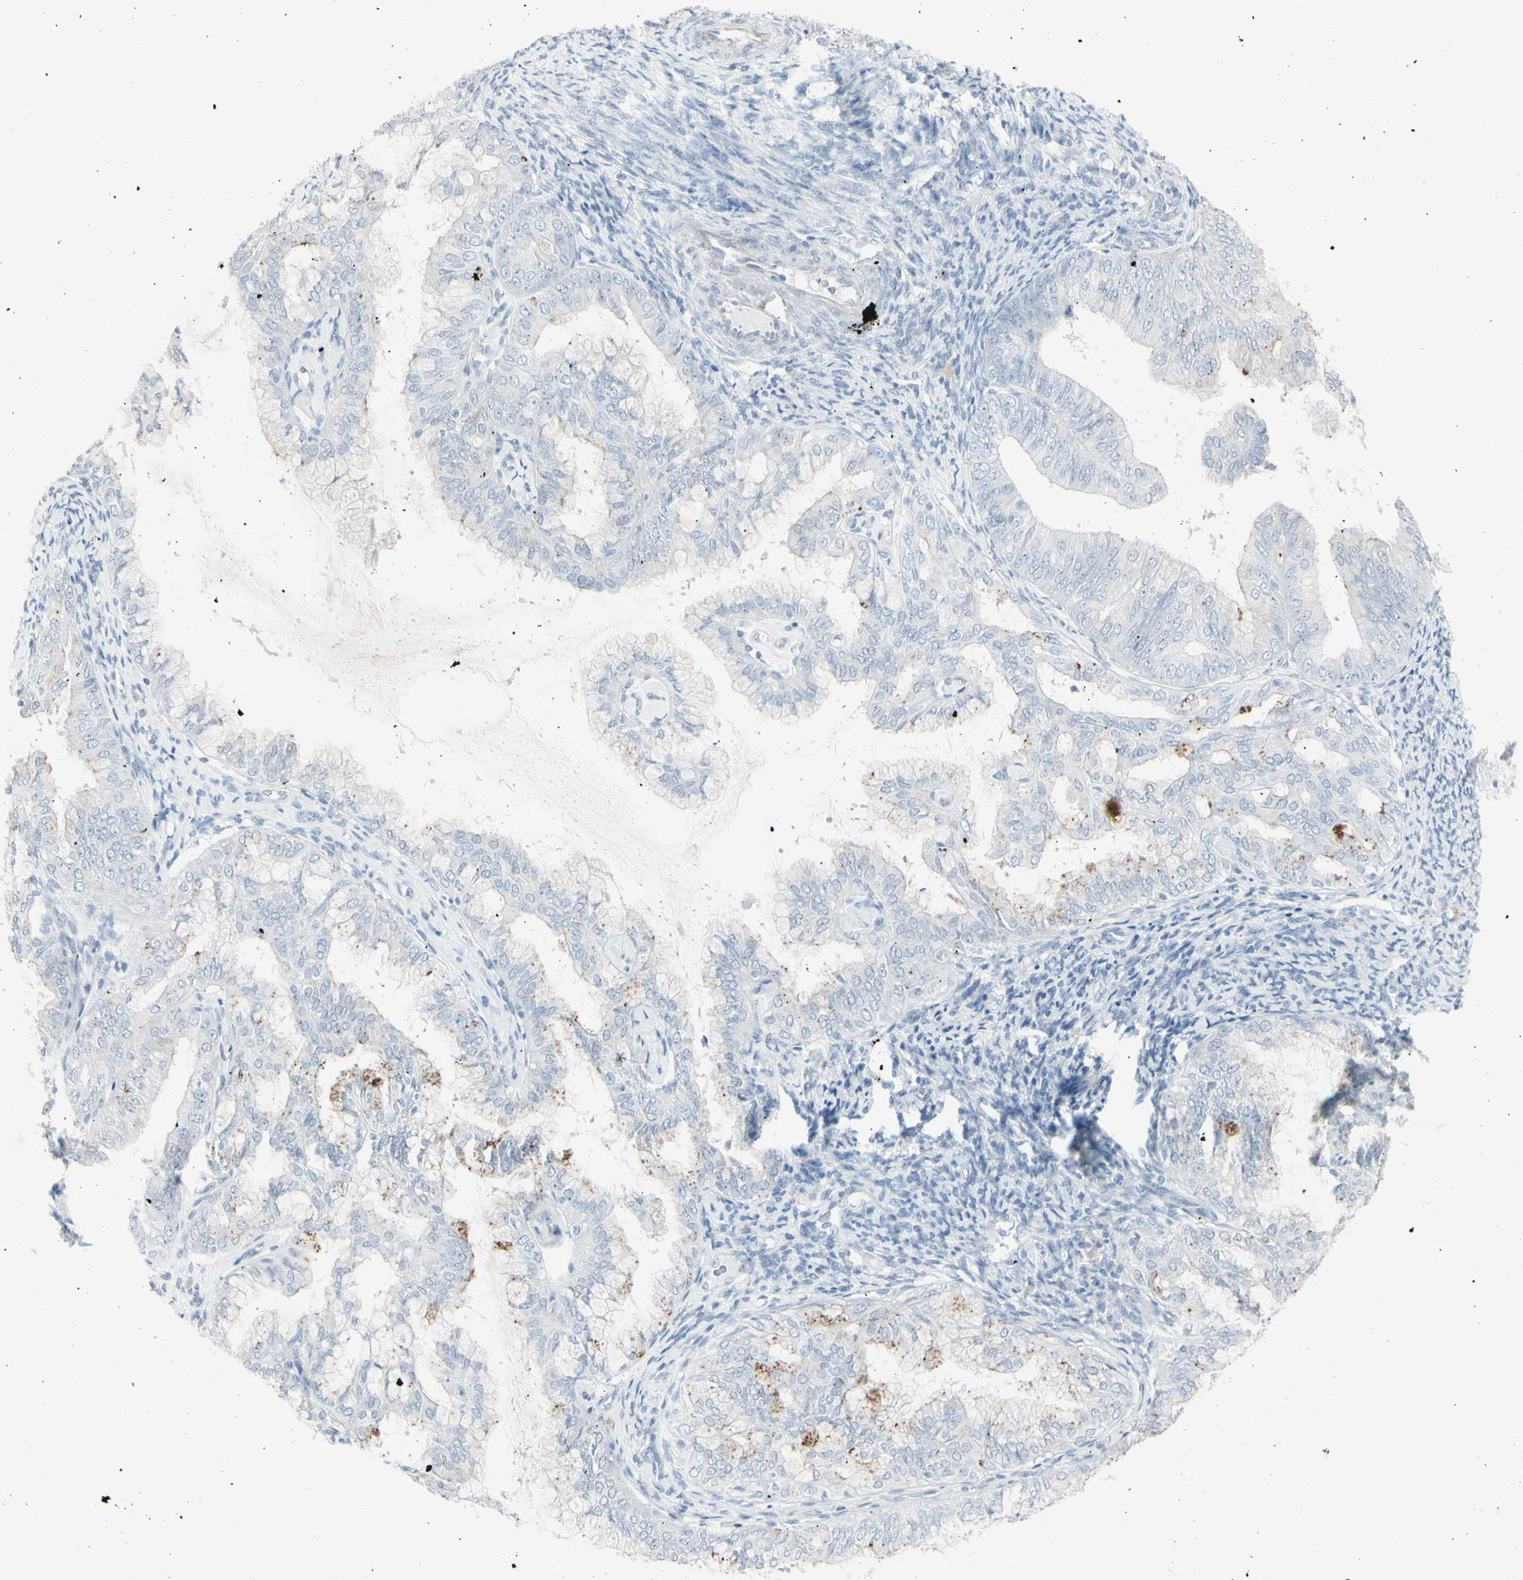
{"staining": {"intensity": "negative", "quantity": "none", "location": "none"}, "tissue": "endometrial cancer", "cell_type": "Tumor cells", "image_type": "cancer", "snomed": [{"axis": "morphology", "description": "Adenocarcinoma, NOS"}, {"axis": "topography", "description": "Endometrium"}], "caption": "Immunohistochemistry of human adenocarcinoma (endometrial) reveals no expression in tumor cells. (DAB immunohistochemistry visualized using brightfield microscopy, high magnification).", "gene": "YBX2", "patient": {"sex": "female", "age": 63}}